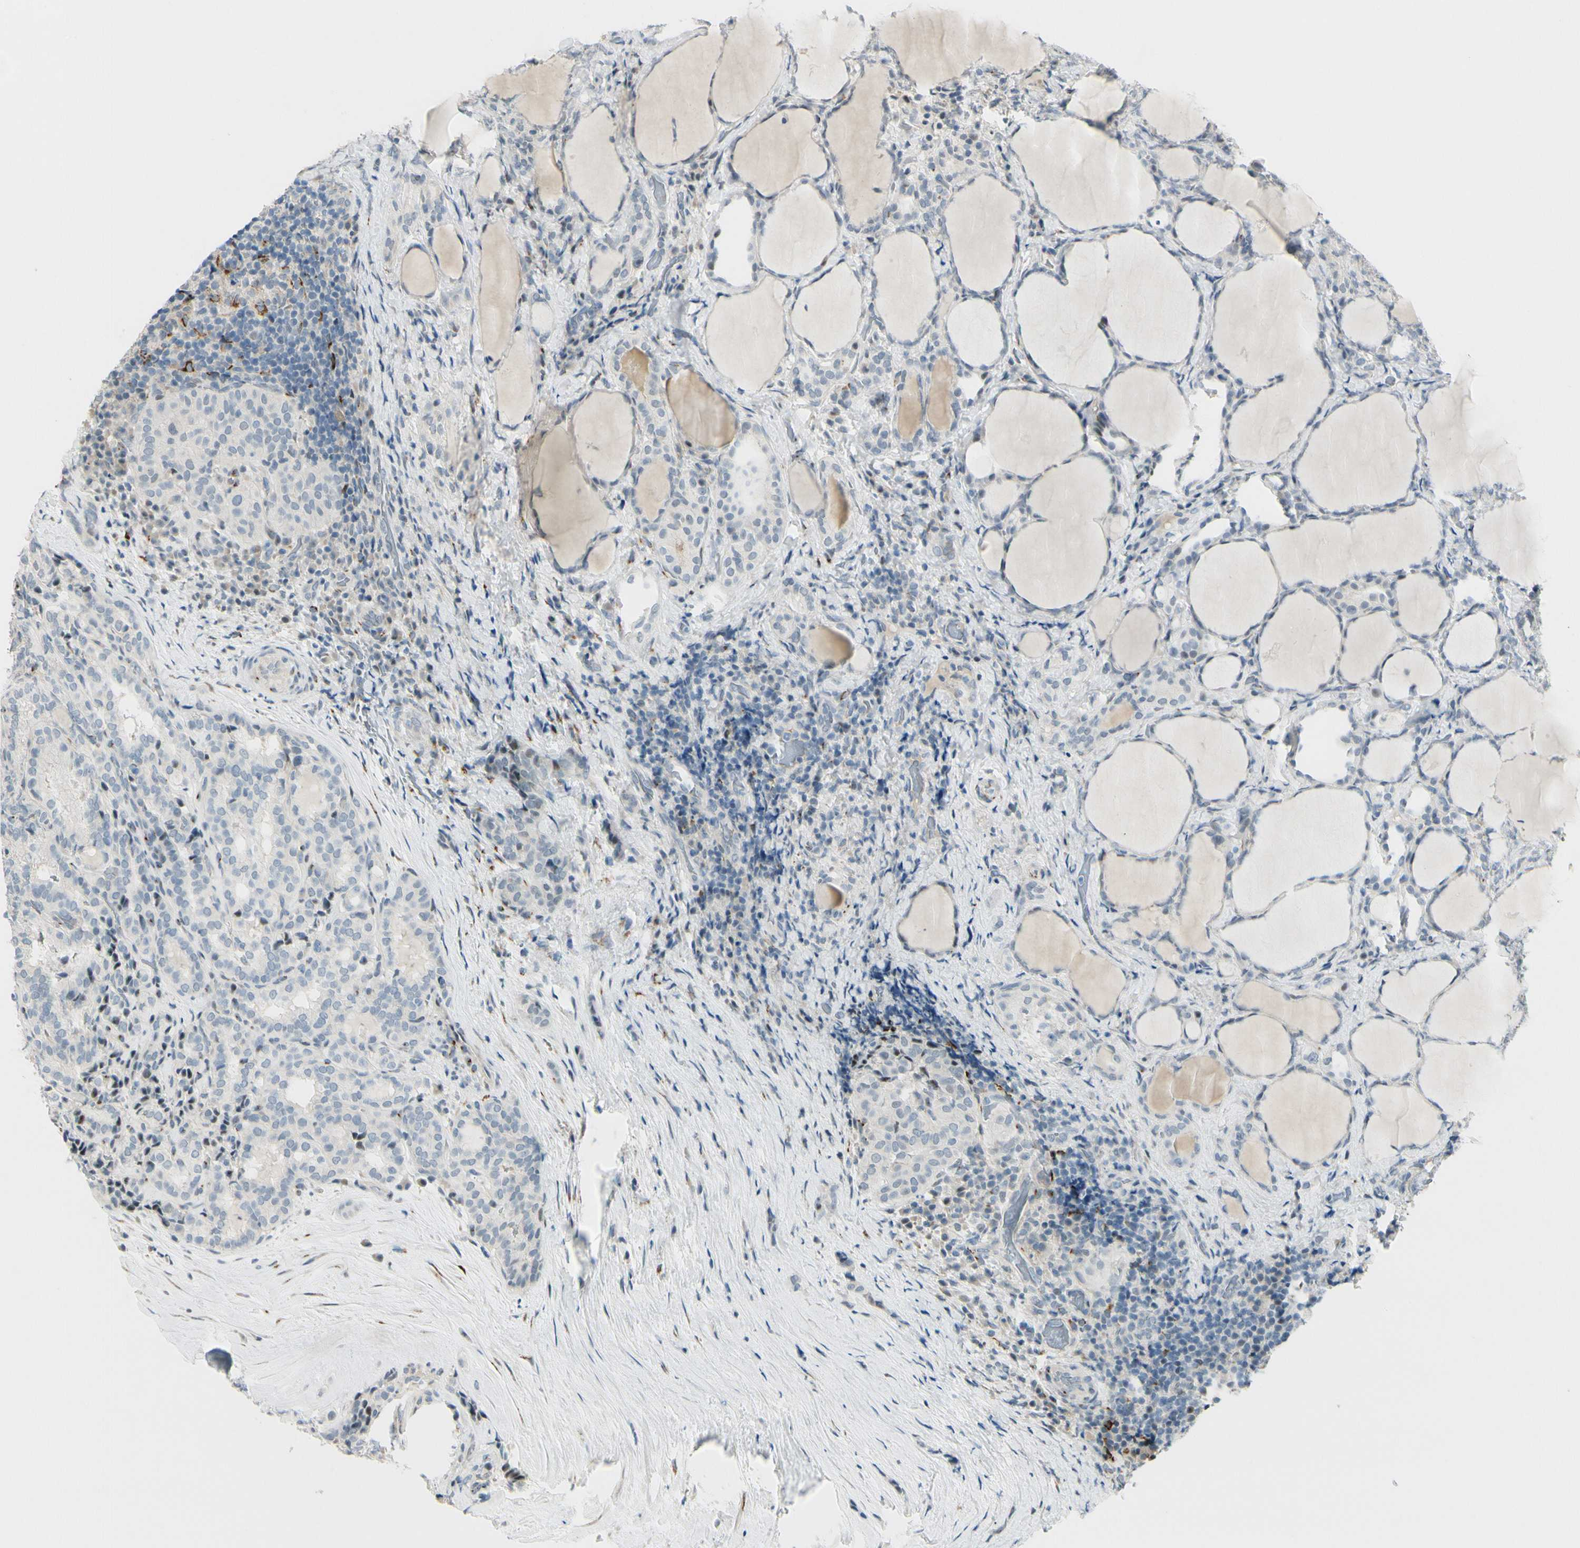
{"staining": {"intensity": "negative", "quantity": "none", "location": "none"}, "tissue": "thyroid cancer", "cell_type": "Tumor cells", "image_type": "cancer", "snomed": [{"axis": "morphology", "description": "Normal tissue, NOS"}, {"axis": "morphology", "description": "Papillary adenocarcinoma, NOS"}, {"axis": "topography", "description": "Thyroid gland"}], "caption": "Micrograph shows no significant protein positivity in tumor cells of thyroid cancer (papillary adenocarcinoma).", "gene": "B4GALNT1", "patient": {"sex": "female", "age": 30}}